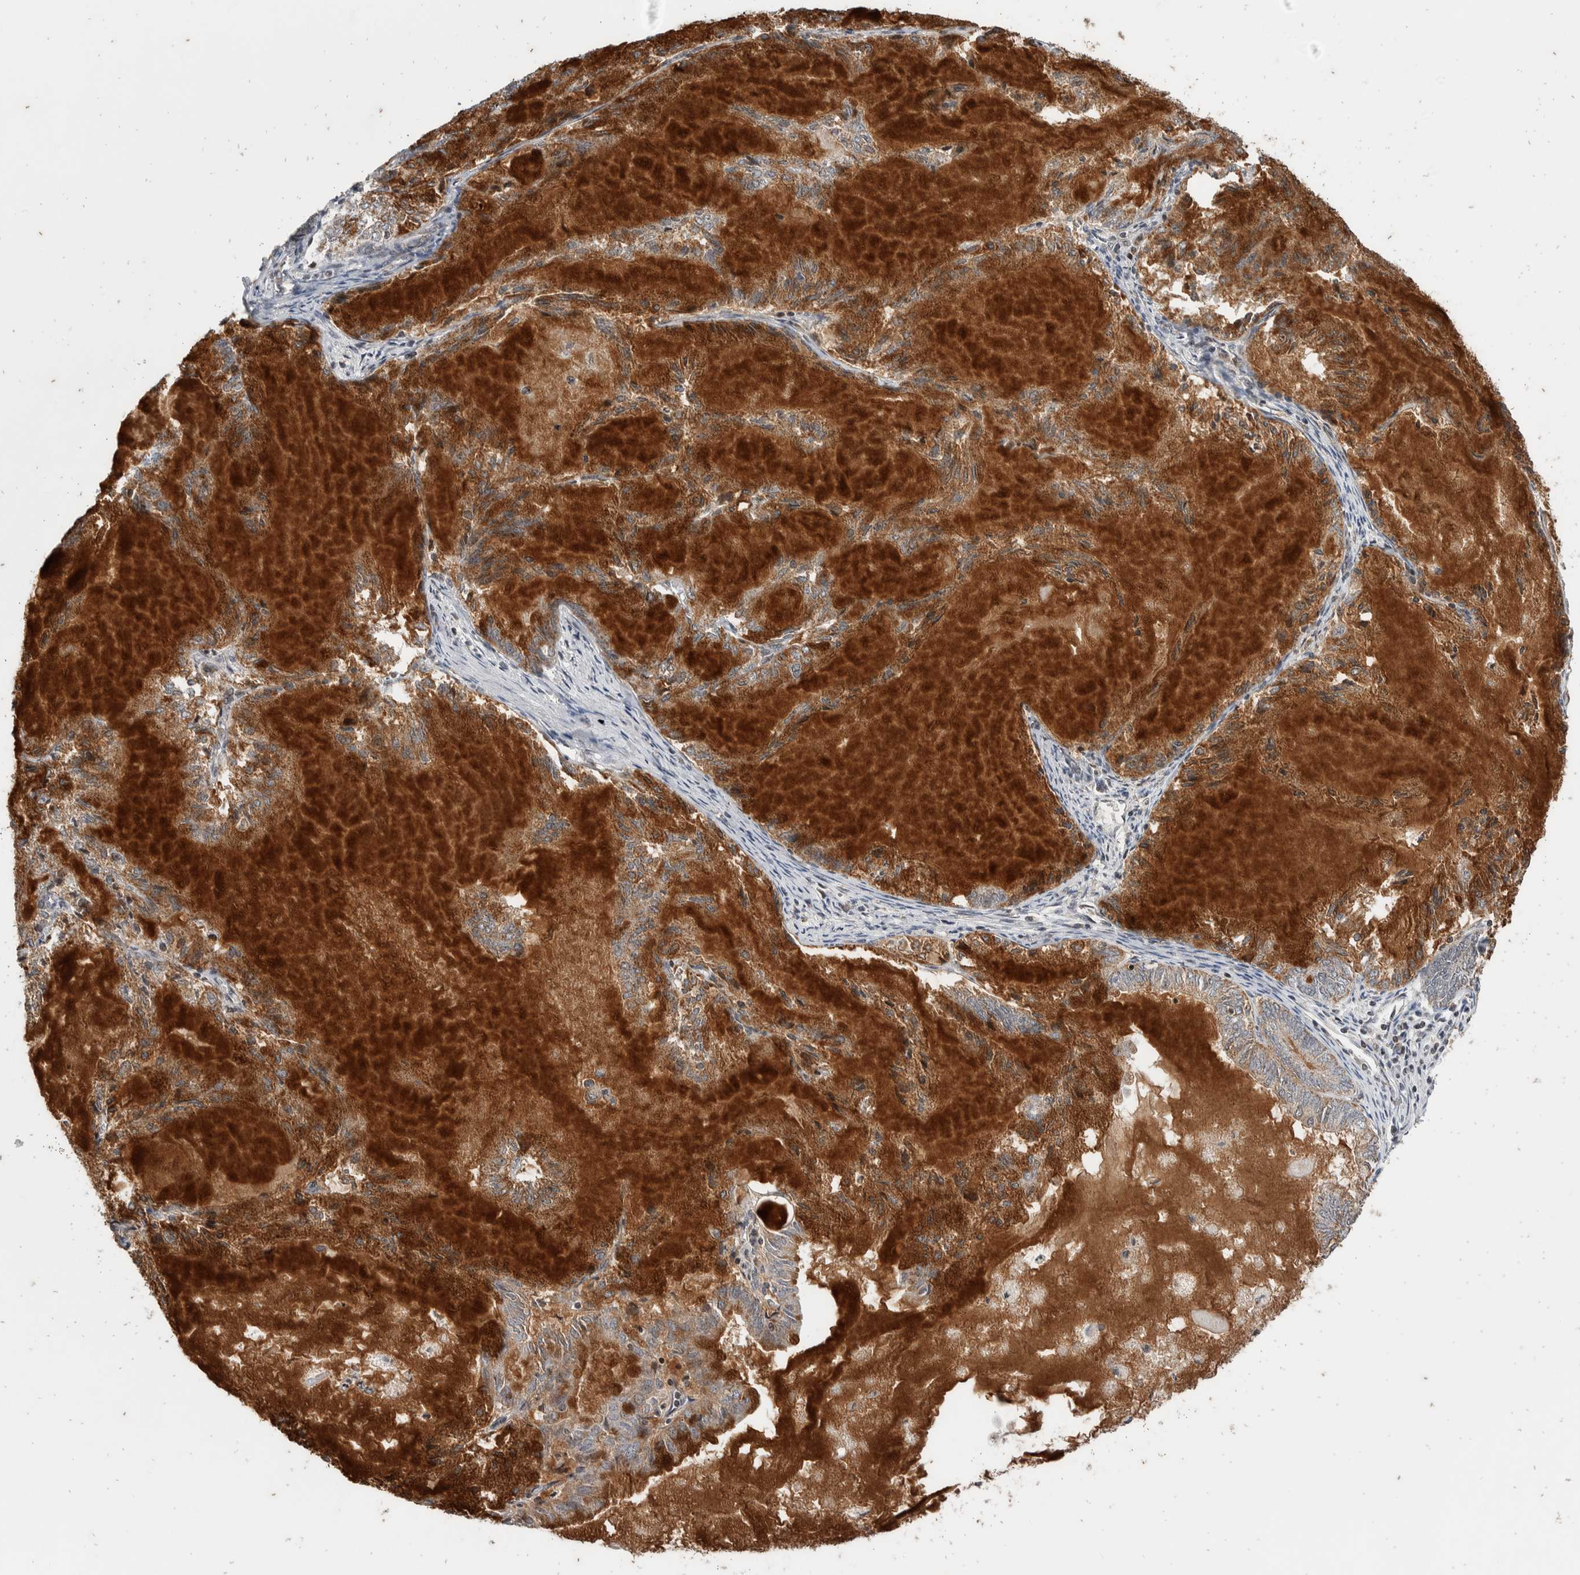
{"staining": {"intensity": "strong", "quantity": "<25%", "location": "cytoplasmic/membranous"}, "tissue": "endometrial cancer", "cell_type": "Tumor cells", "image_type": "cancer", "snomed": [{"axis": "morphology", "description": "Adenocarcinoma, NOS"}, {"axis": "topography", "description": "Endometrium"}], "caption": "DAB immunohistochemical staining of human endometrial cancer demonstrates strong cytoplasmic/membranous protein staining in about <25% of tumor cells. (DAB (3,3'-diaminobenzidine) = brown stain, brightfield microscopy at high magnification).", "gene": "ATXN7L1", "patient": {"sex": "female", "age": 86}}